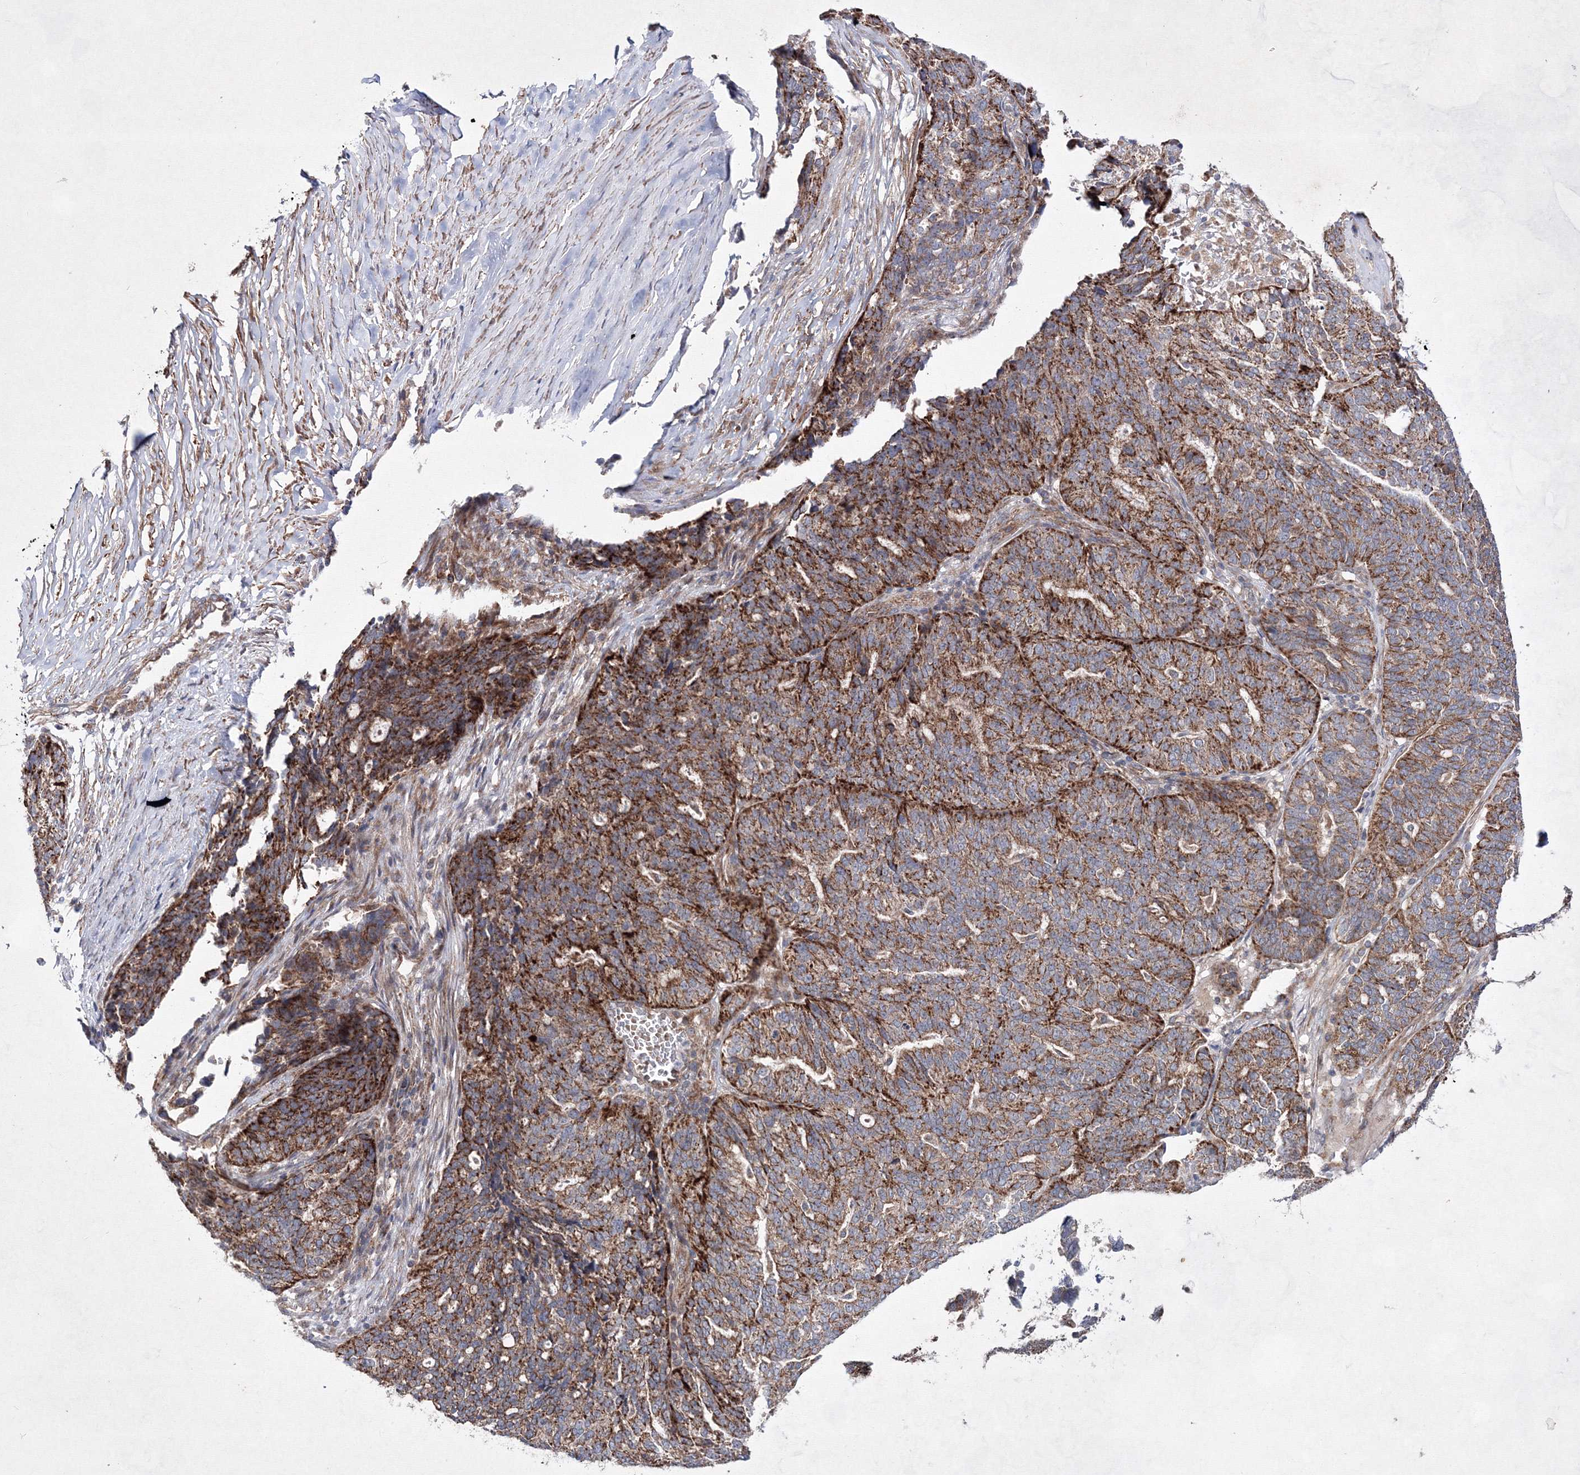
{"staining": {"intensity": "strong", "quantity": ">75%", "location": "cytoplasmic/membranous"}, "tissue": "ovarian cancer", "cell_type": "Tumor cells", "image_type": "cancer", "snomed": [{"axis": "morphology", "description": "Cystadenocarcinoma, serous, NOS"}, {"axis": "topography", "description": "Ovary"}], "caption": "This image displays immunohistochemistry (IHC) staining of human serous cystadenocarcinoma (ovarian), with high strong cytoplasmic/membranous expression in about >75% of tumor cells.", "gene": "GFM1", "patient": {"sex": "female", "age": 59}}